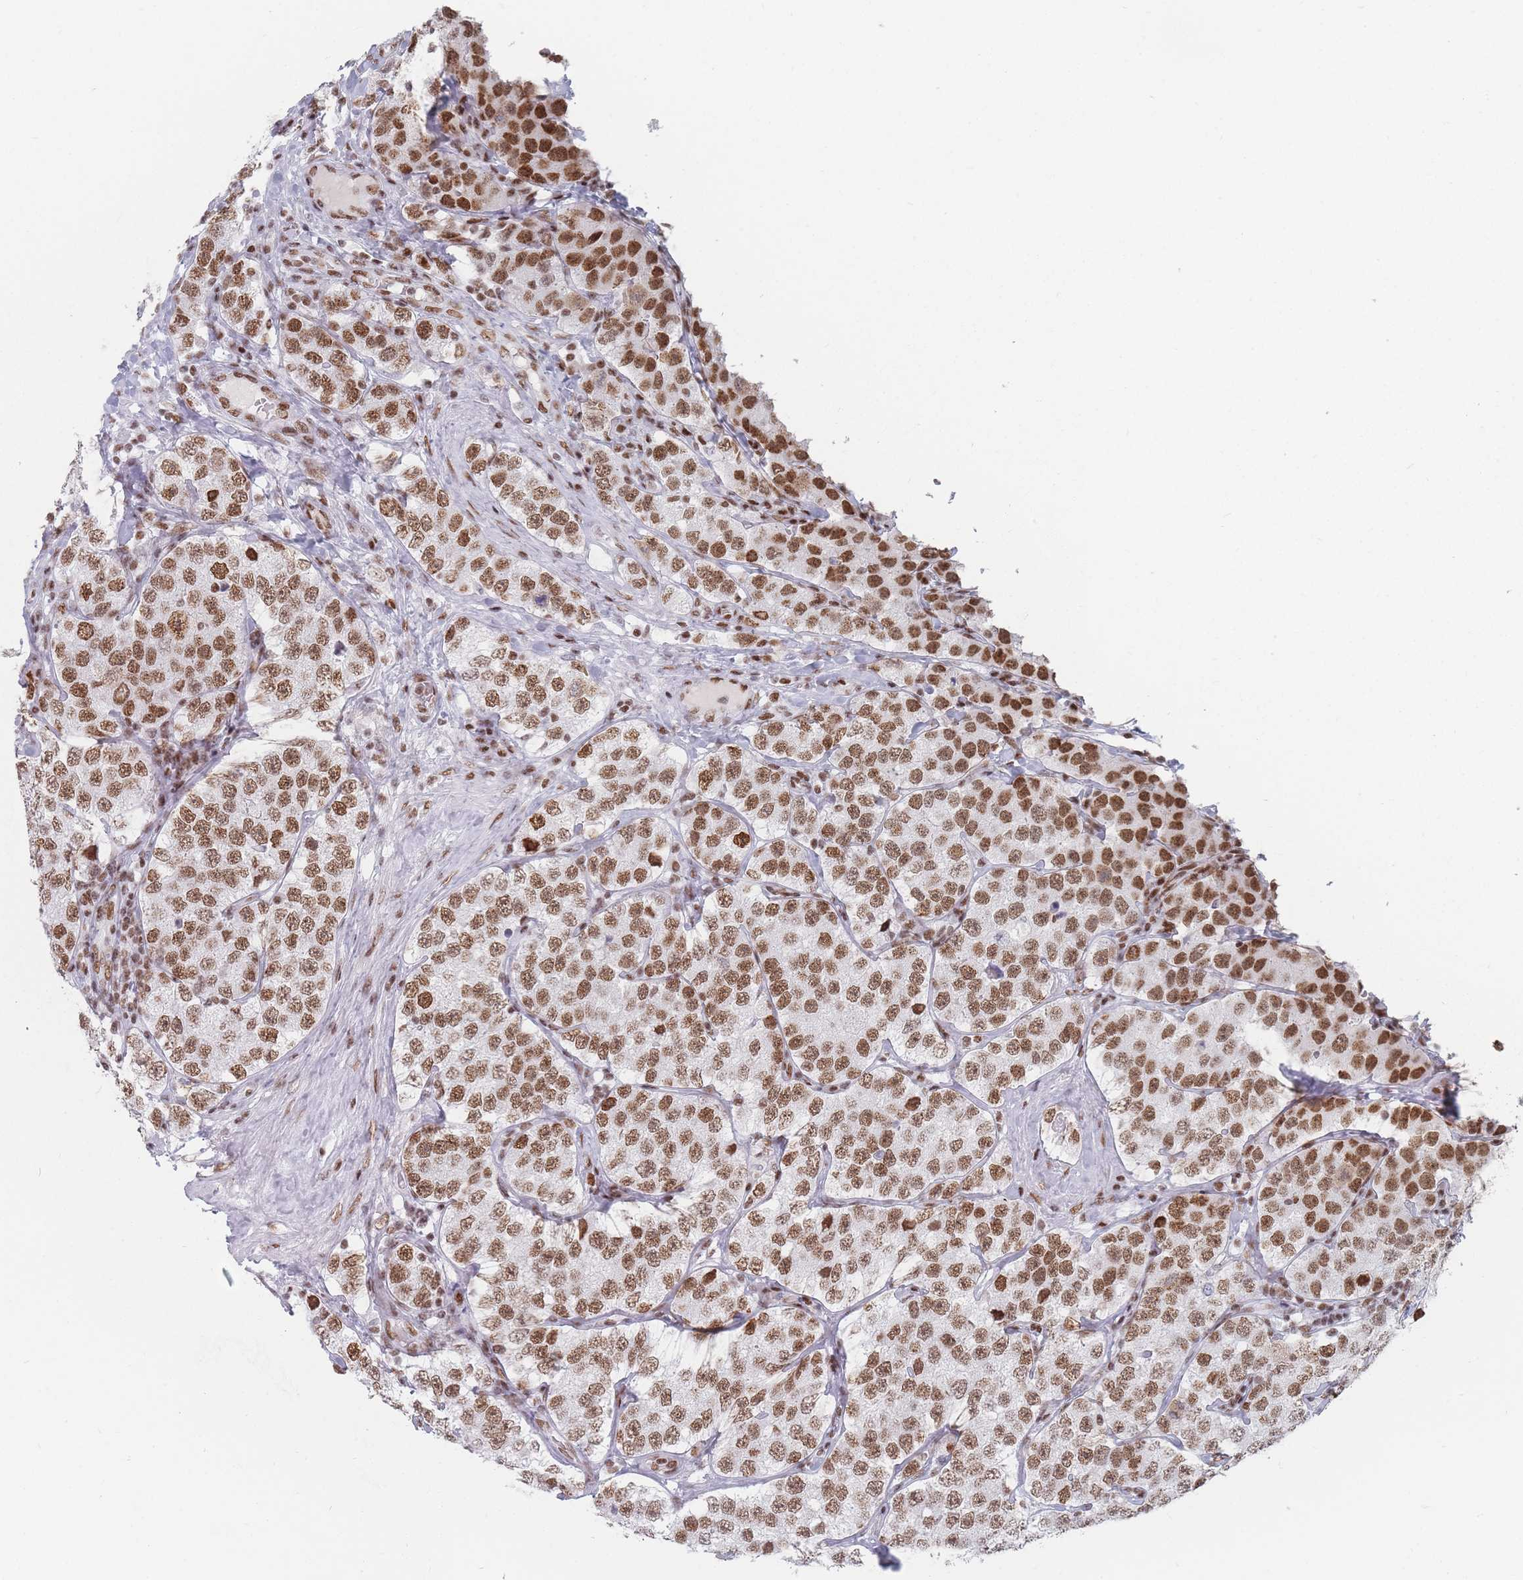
{"staining": {"intensity": "moderate", "quantity": ">75%", "location": "nuclear"}, "tissue": "testis cancer", "cell_type": "Tumor cells", "image_type": "cancer", "snomed": [{"axis": "morphology", "description": "Seminoma, NOS"}, {"axis": "topography", "description": "Testis"}], "caption": "IHC image of neoplastic tissue: seminoma (testis) stained using immunohistochemistry reveals medium levels of moderate protein expression localized specifically in the nuclear of tumor cells, appearing as a nuclear brown color.", "gene": "SAFB2", "patient": {"sex": "male", "age": 34}}